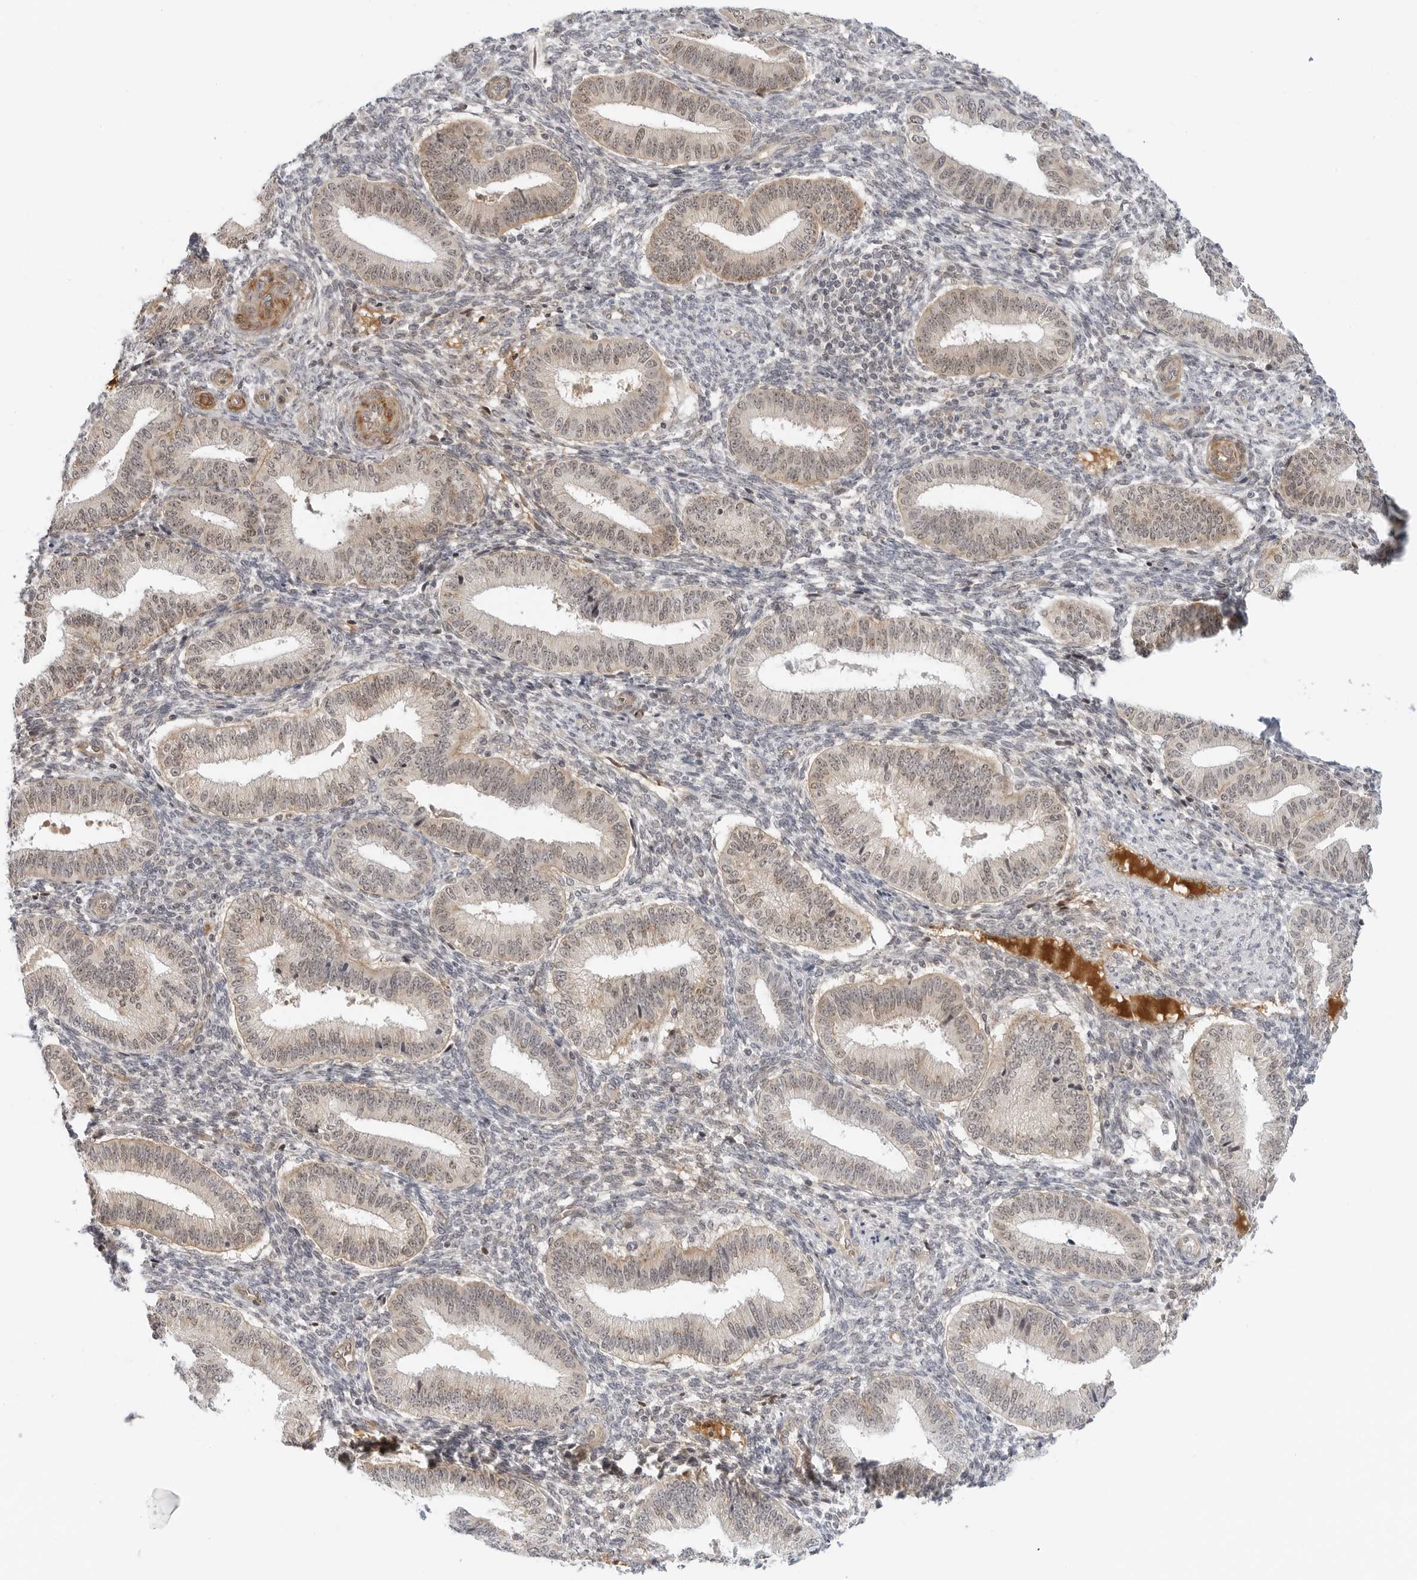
{"staining": {"intensity": "negative", "quantity": "none", "location": "none"}, "tissue": "endometrium", "cell_type": "Cells in endometrial stroma", "image_type": "normal", "snomed": [{"axis": "morphology", "description": "Normal tissue, NOS"}, {"axis": "topography", "description": "Endometrium"}], "caption": "An immunohistochemistry micrograph of benign endometrium is shown. There is no staining in cells in endometrial stroma of endometrium.", "gene": "SUGCT", "patient": {"sex": "female", "age": 39}}